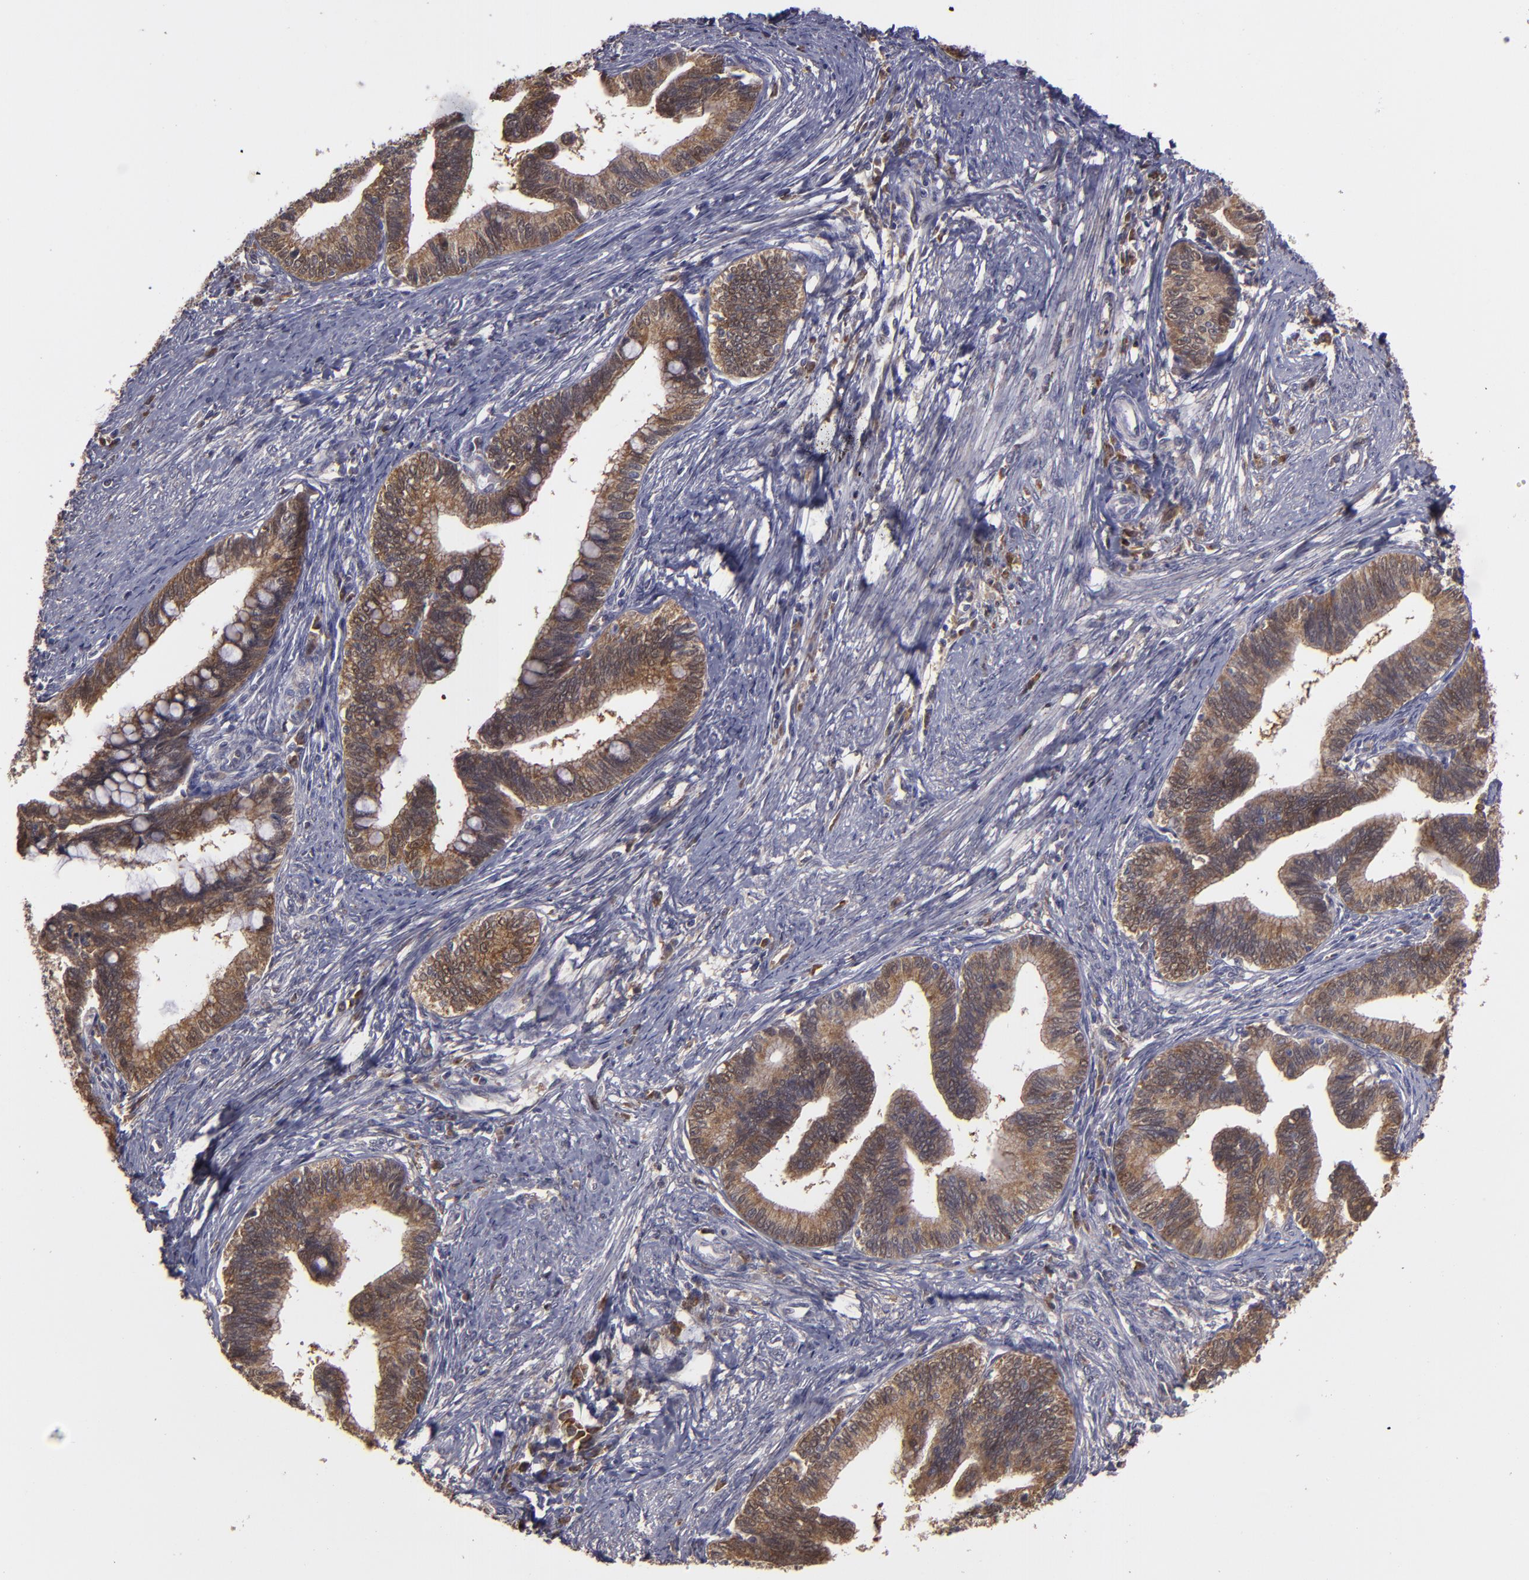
{"staining": {"intensity": "moderate", "quantity": ">75%", "location": "cytoplasmic/membranous"}, "tissue": "cervical cancer", "cell_type": "Tumor cells", "image_type": "cancer", "snomed": [{"axis": "morphology", "description": "Adenocarcinoma, NOS"}, {"axis": "topography", "description": "Cervix"}], "caption": "Protein expression analysis of adenocarcinoma (cervical) reveals moderate cytoplasmic/membranous staining in approximately >75% of tumor cells. (Stains: DAB (3,3'-diaminobenzidine) in brown, nuclei in blue, Microscopy: brightfield microscopy at high magnification).", "gene": "FHIT", "patient": {"sex": "female", "age": 36}}